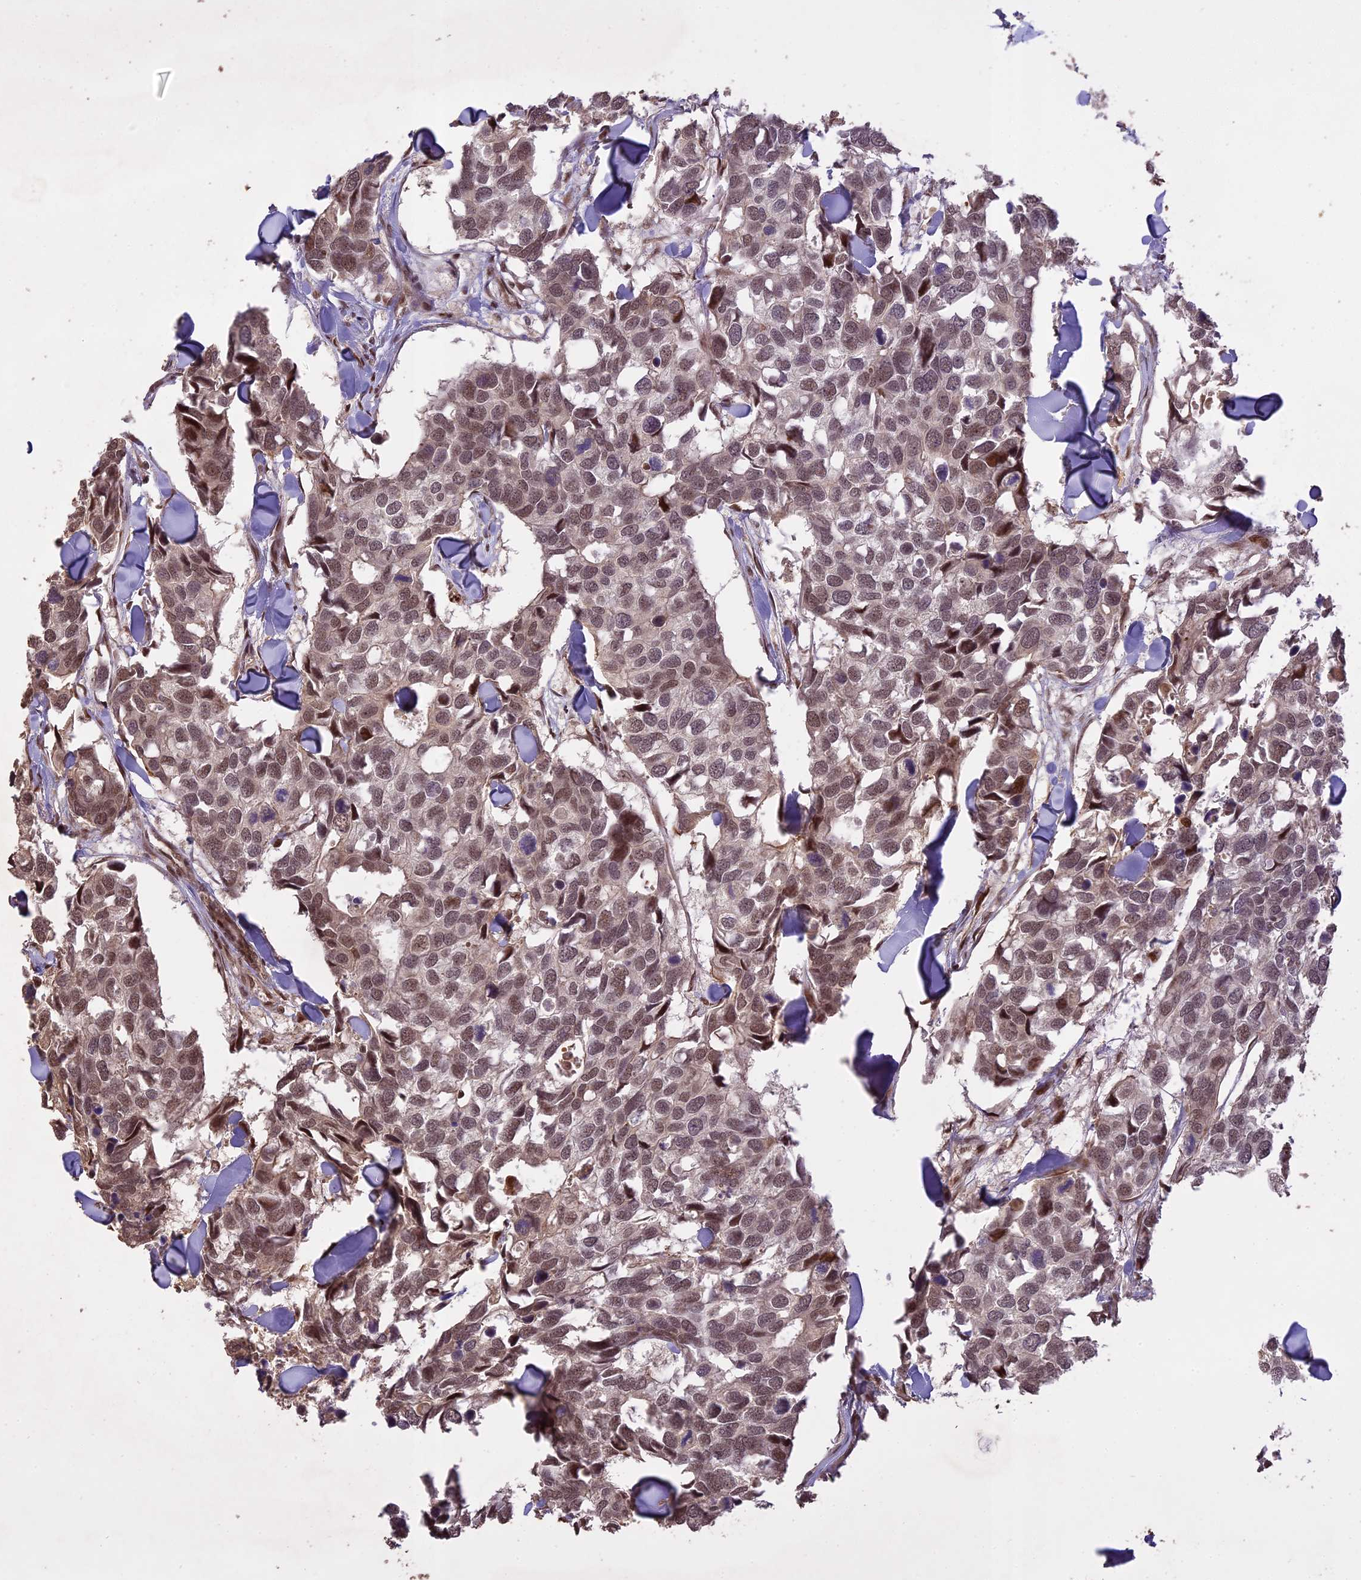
{"staining": {"intensity": "moderate", "quantity": ">75%", "location": "nuclear"}, "tissue": "breast cancer", "cell_type": "Tumor cells", "image_type": "cancer", "snomed": [{"axis": "morphology", "description": "Duct carcinoma"}, {"axis": "topography", "description": "Breast"}], "caption": "Human breast cancer stained for a protein (brown) reveals moderate nuclear positive expression in about >75% of tumor cells.", "gene": "PRELID2", "patient": {"sex": "female", "age": 83}}